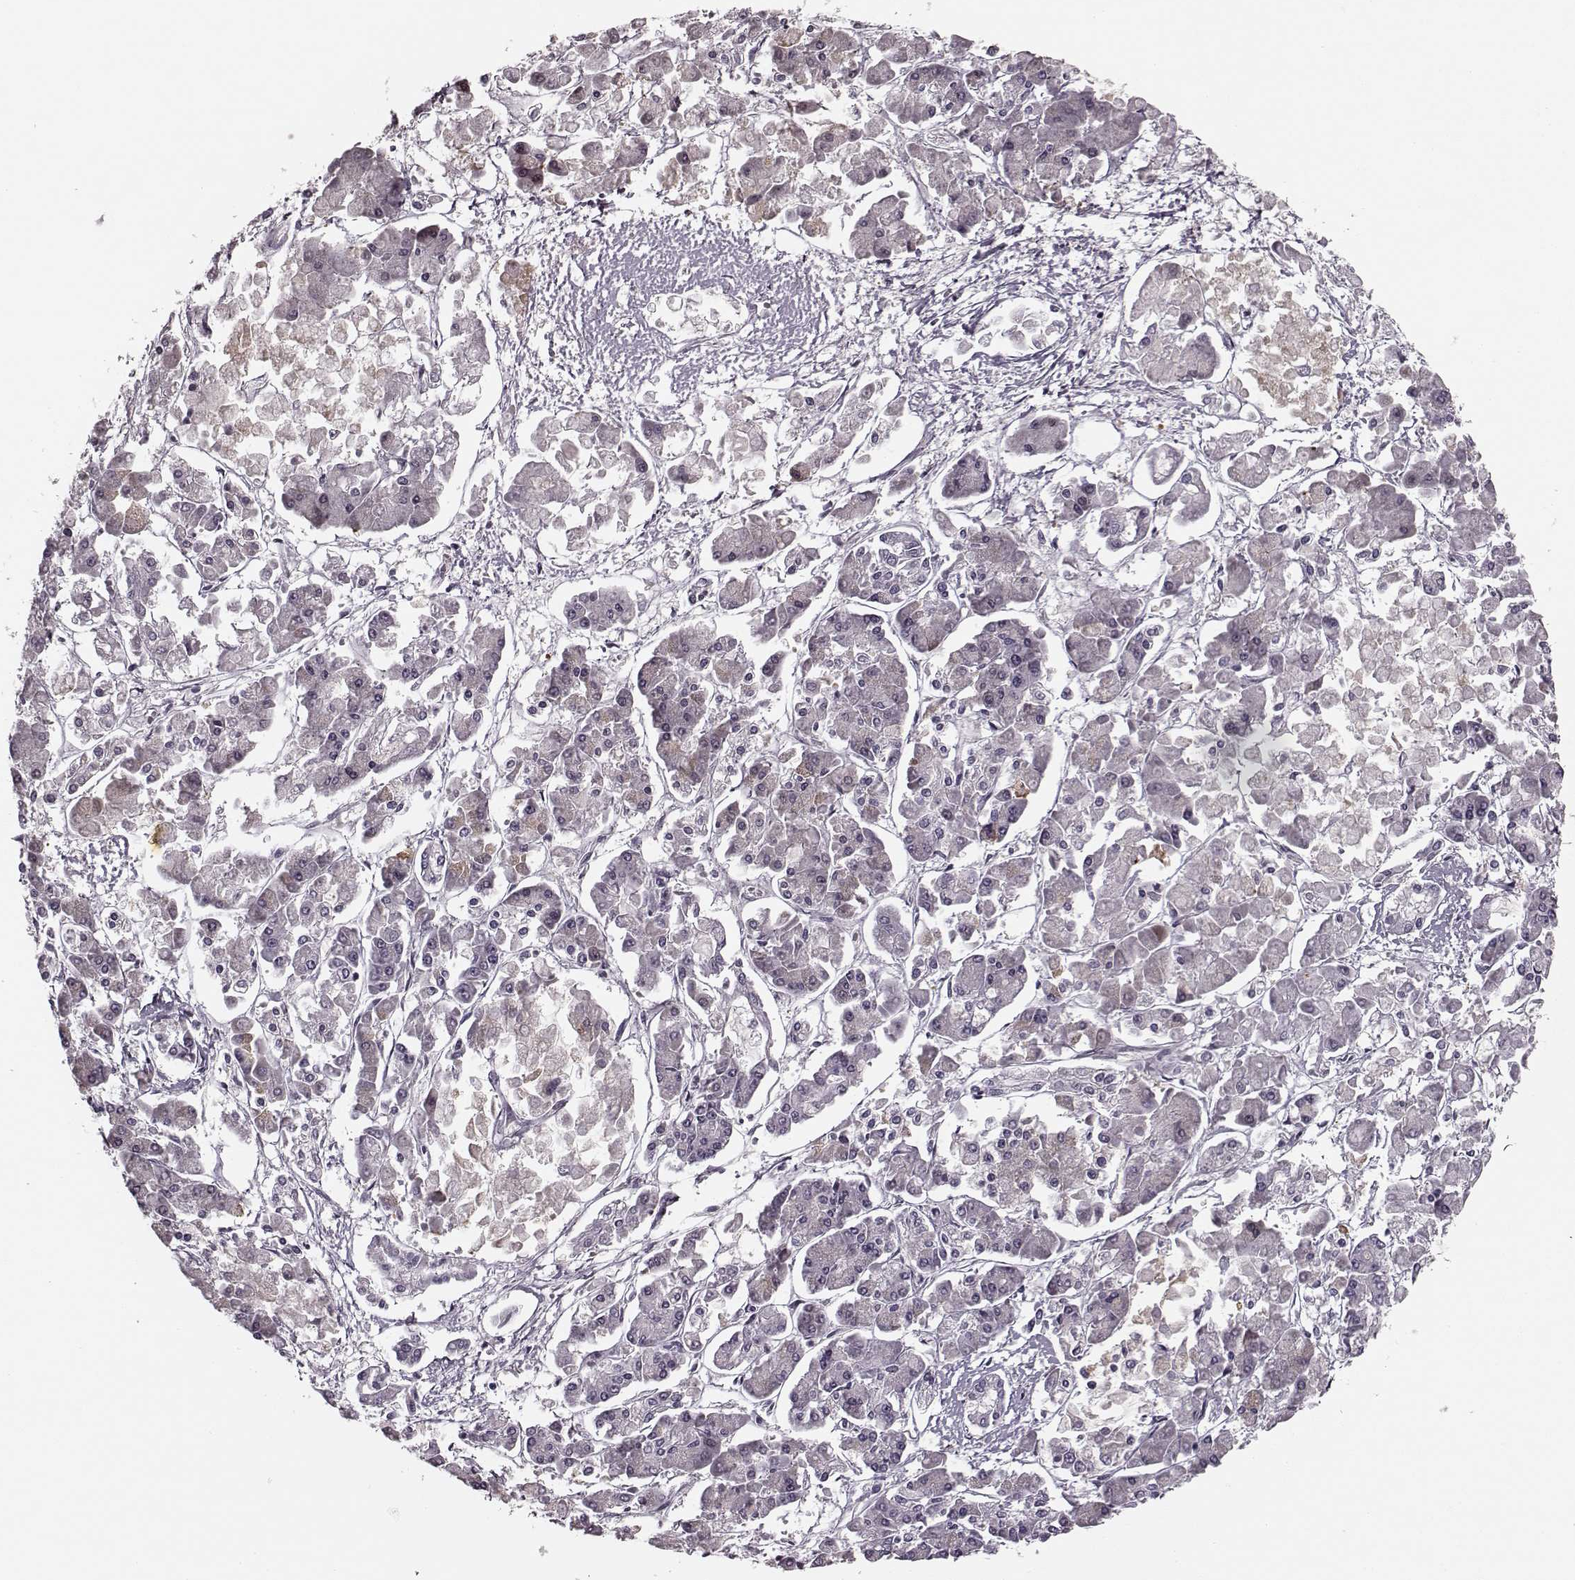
{"staining": {"intensity": "negative", "quantity": "none", "location": "none"}, "tissue": "pancreatic cancer", "cell_type": "Tumor cells", "image_type": "cancer", "snomed": [{"axis": "morphology", "description": "Adenocarcinoma, NOS"}, {"axis": "topography", "description": "Pancreas"}], "caption": "This micrograph is of adenocarcinoma (pancreatic) stained with immunohistochemistry (IHC) to label a protein in brown with the nuclei are counter-stained blue. There is no positivity in tumor cells. (IHC, brightfield microscopy, high magnification).", "gene": "FAM234B", "patient": {"sex": "male", "age": 85}}